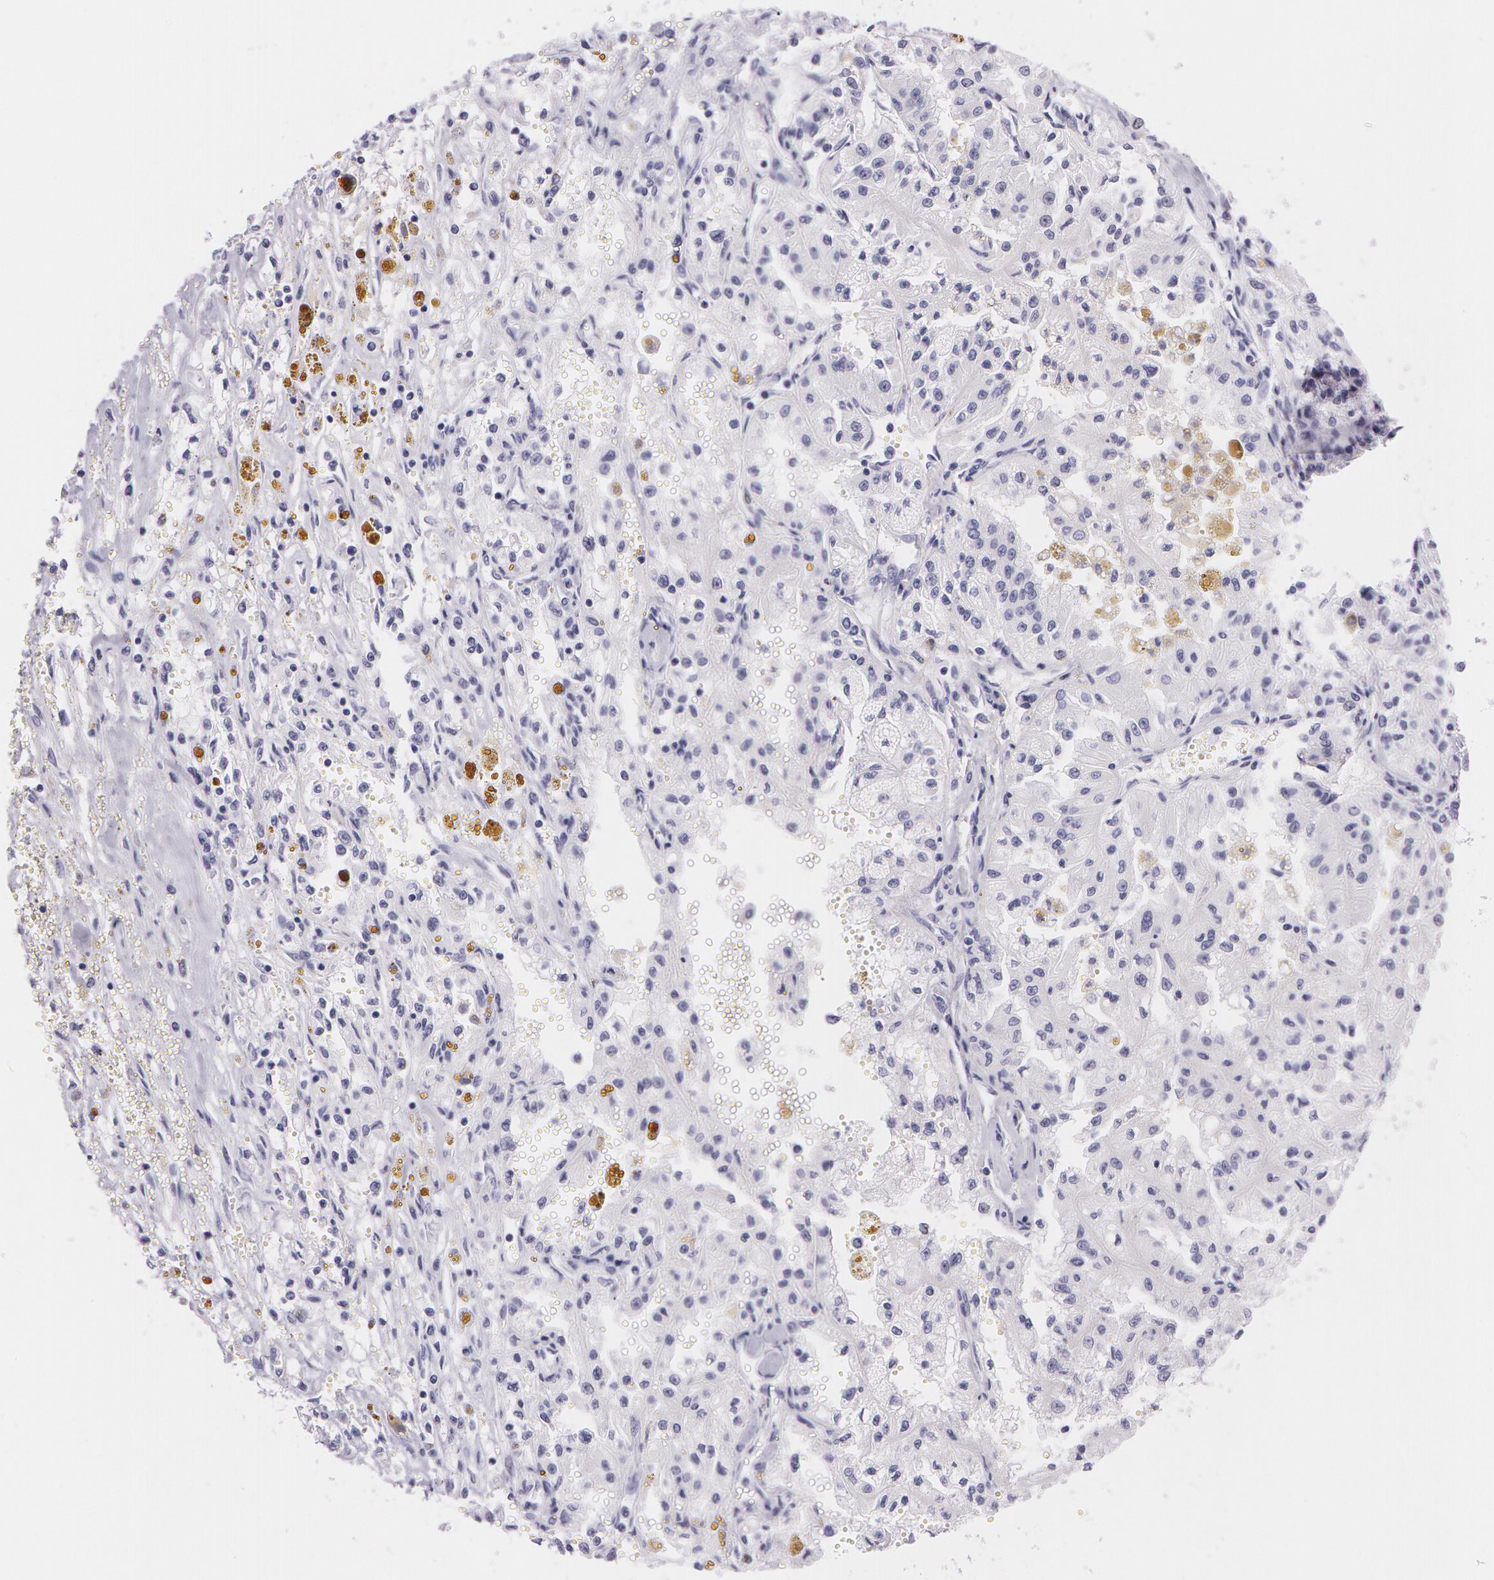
{"staining": {"intensity": "negative", "quantity": "none", "location": "none"}, "tissue": "renal cancer", "cell_type": "Tumor cells", "image_type": "cancer", "snomed": [{"axis": "morphology", "description": "Adenocarcinoma, NOS"}, {"axis": "topography", "description": "Kidney"}], "caption": "Human renal cancer stained for a protein using IHC shows no expression in tumor cells.", "gene": "SNCG", "patient": {"sex": "male", "age": 78}}